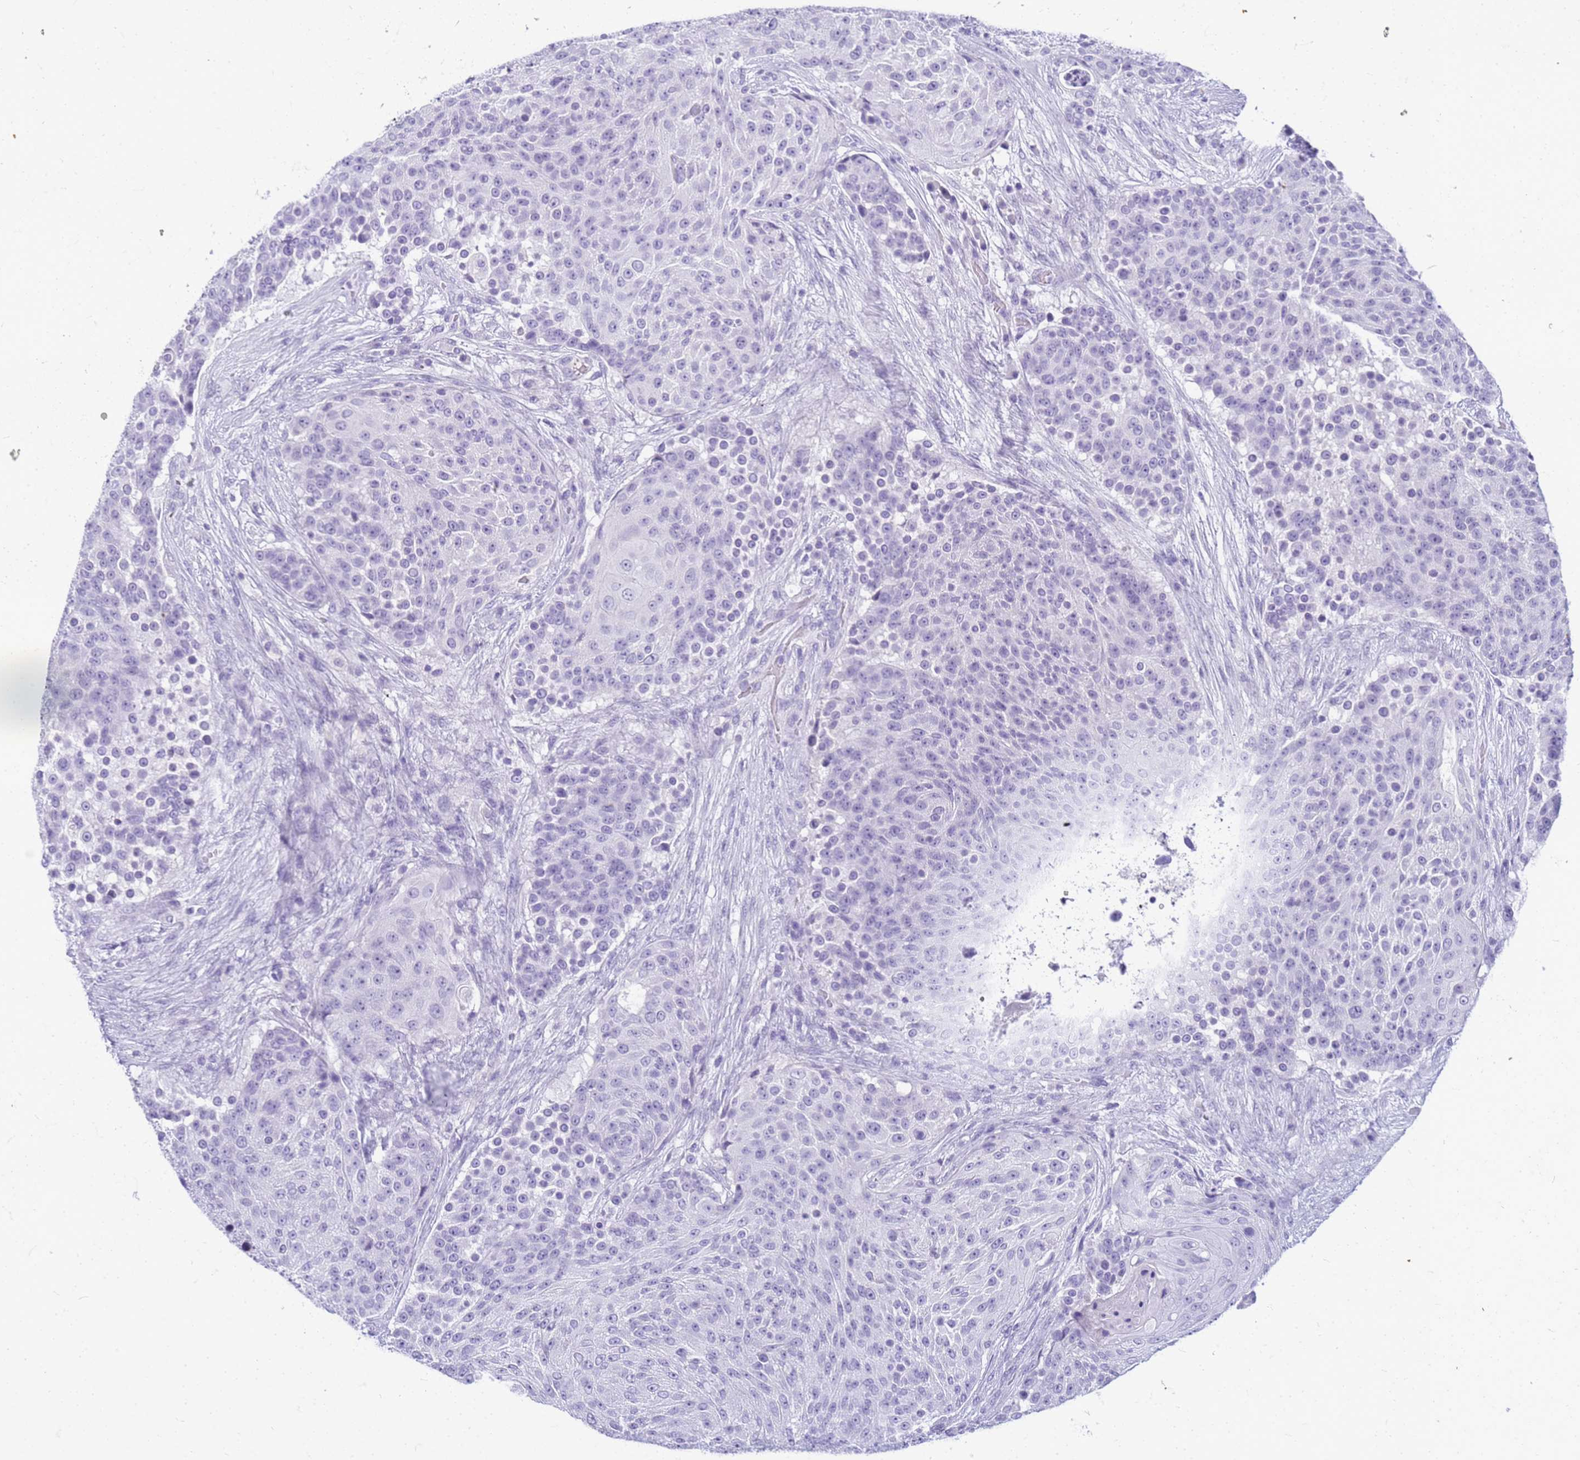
{"staining": {"intensity": "negative", "quantity": "none", "location": "none"}, "tissue": "urothelial cancer", "cell_type": "Tumor cells", "image_type": "cancer", "snomed": [{"axis": "morphology", "description": "Urothelial carcinoma, High grade"}, {"axis": "topography", "description": "Urinary bladder"}], "caption": "A high-resolution histopathology image shows immunohistochemistry staining of urothelial carcinoma (high-grade), which shows no significant staining in tumor cells.", "gene": "CFAP100", "patient": {"sex": "female", "age": 63}}